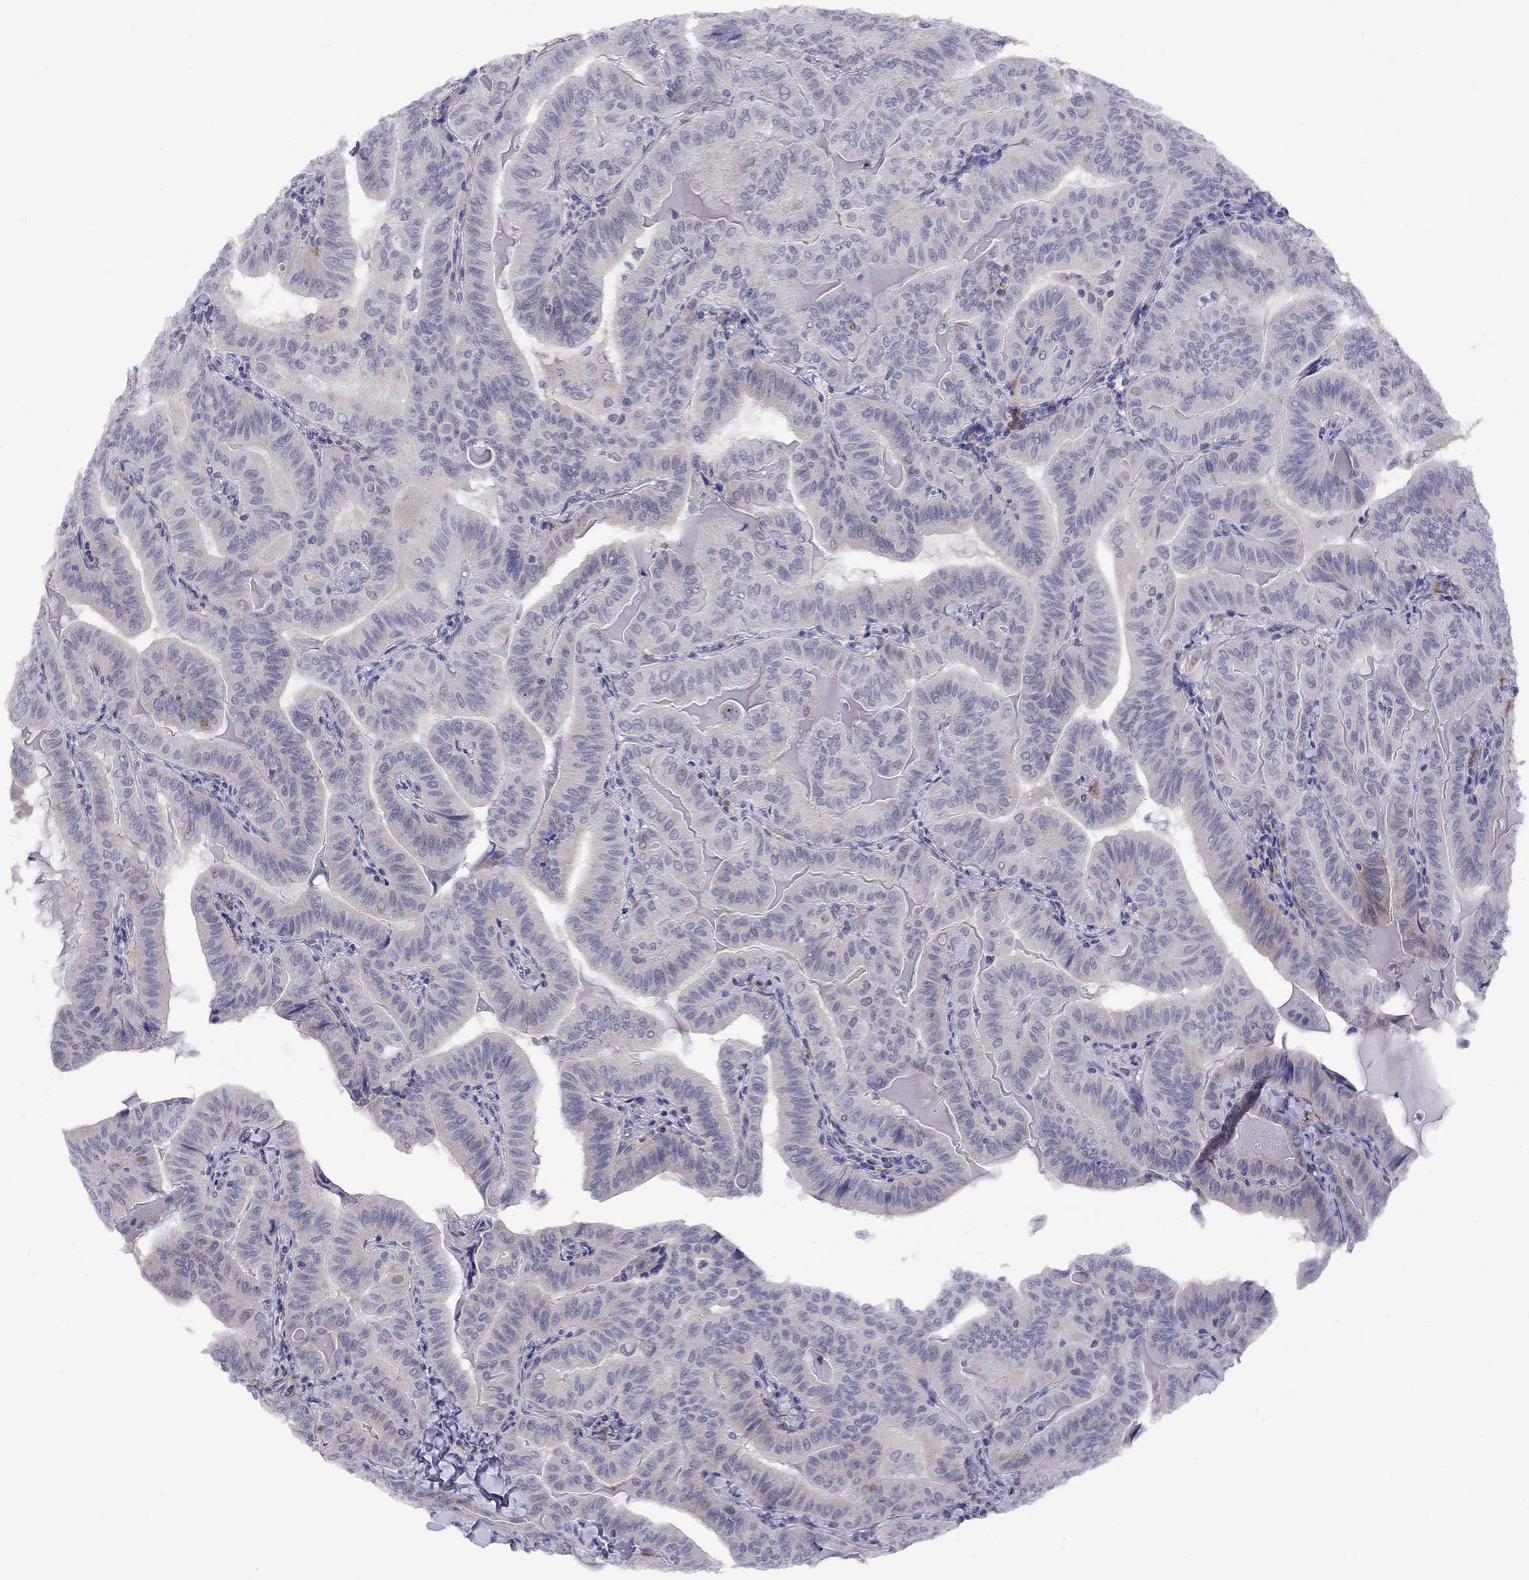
{"staining": {"intensity": "negative", "quantity": "none", "location": "none"}, "tissue": "thyroid cancer", "cell_type": "Tumor cells", "image_type": "cancer", "snomed": [{"axis": "morphology", "description": "Papillary adenocarcinoma, NOS"}, {"axis": "topography", "description": "Thyroid gland"}], "caption": "DAB immunohistochemical staining of thyroid cancer demonstrates no significant positivity in tumor cells.", "gene": "CPNE4", "patient": {"sex": "female", "age": 68}}